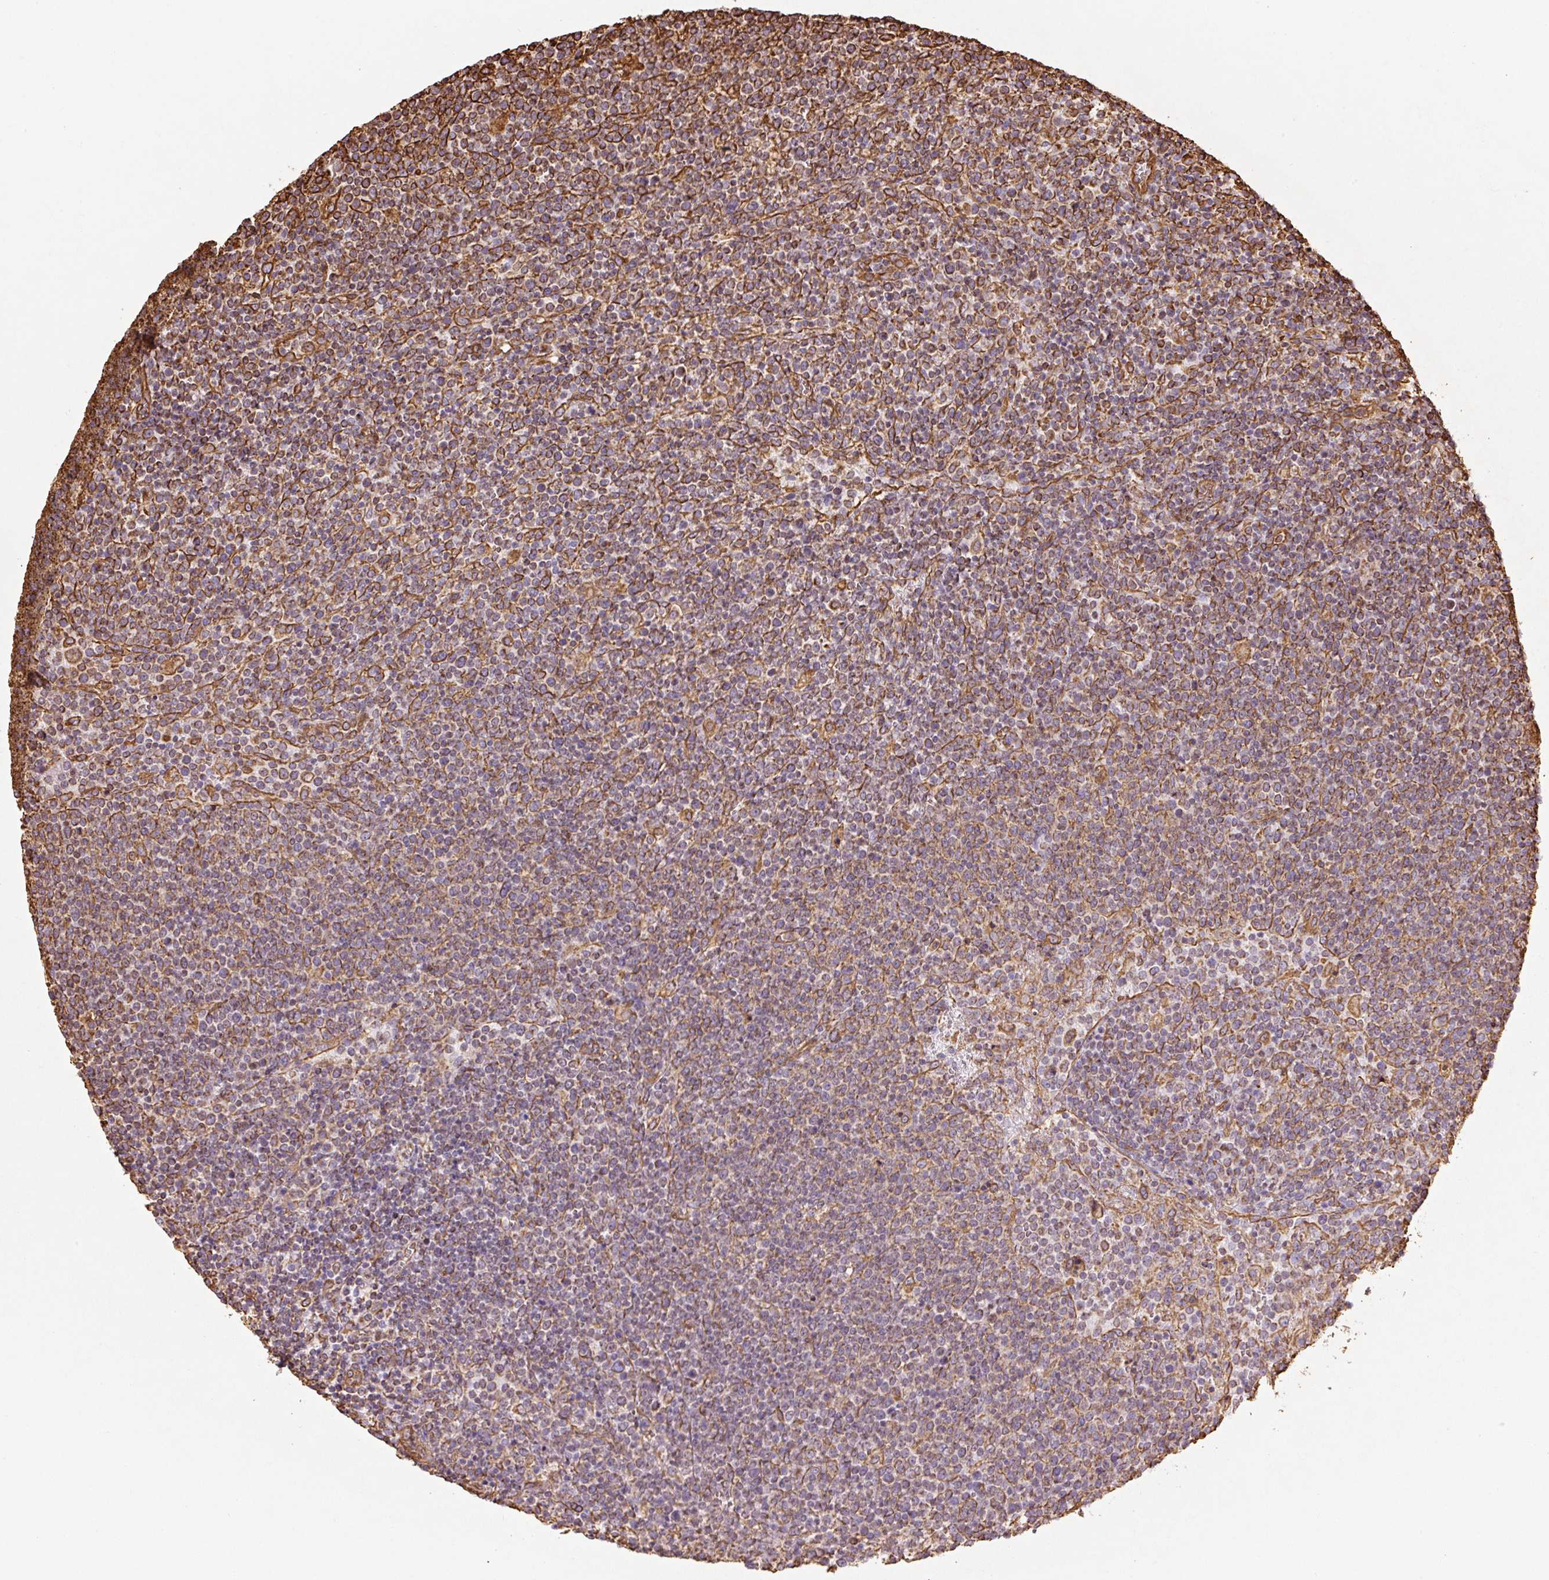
{"staining": {"intensity": "moderate", "quantity": "25%-75%", "location": "cytoplasmic/membranous"}, "tissue": "lymphoma", "cell_type": "Tumor cells", "image_type": "cancer", "snomed": [{"axis": "morphology", "description": "Malignant lymphoma, non-Hodgkin's type, High grade"}, {"axis": "topography", "description": "Lymph node"}], "caption": "DAB immunohistochemical staining of malignant lymphoma, non-Hodgkin's type (high-grade) shows moderate cytoplasmic/membranous protein staining in approximately 25%-75% of tumor cells.", "gene": "VIM", "patient": {"sex": "male", "age": 61}}